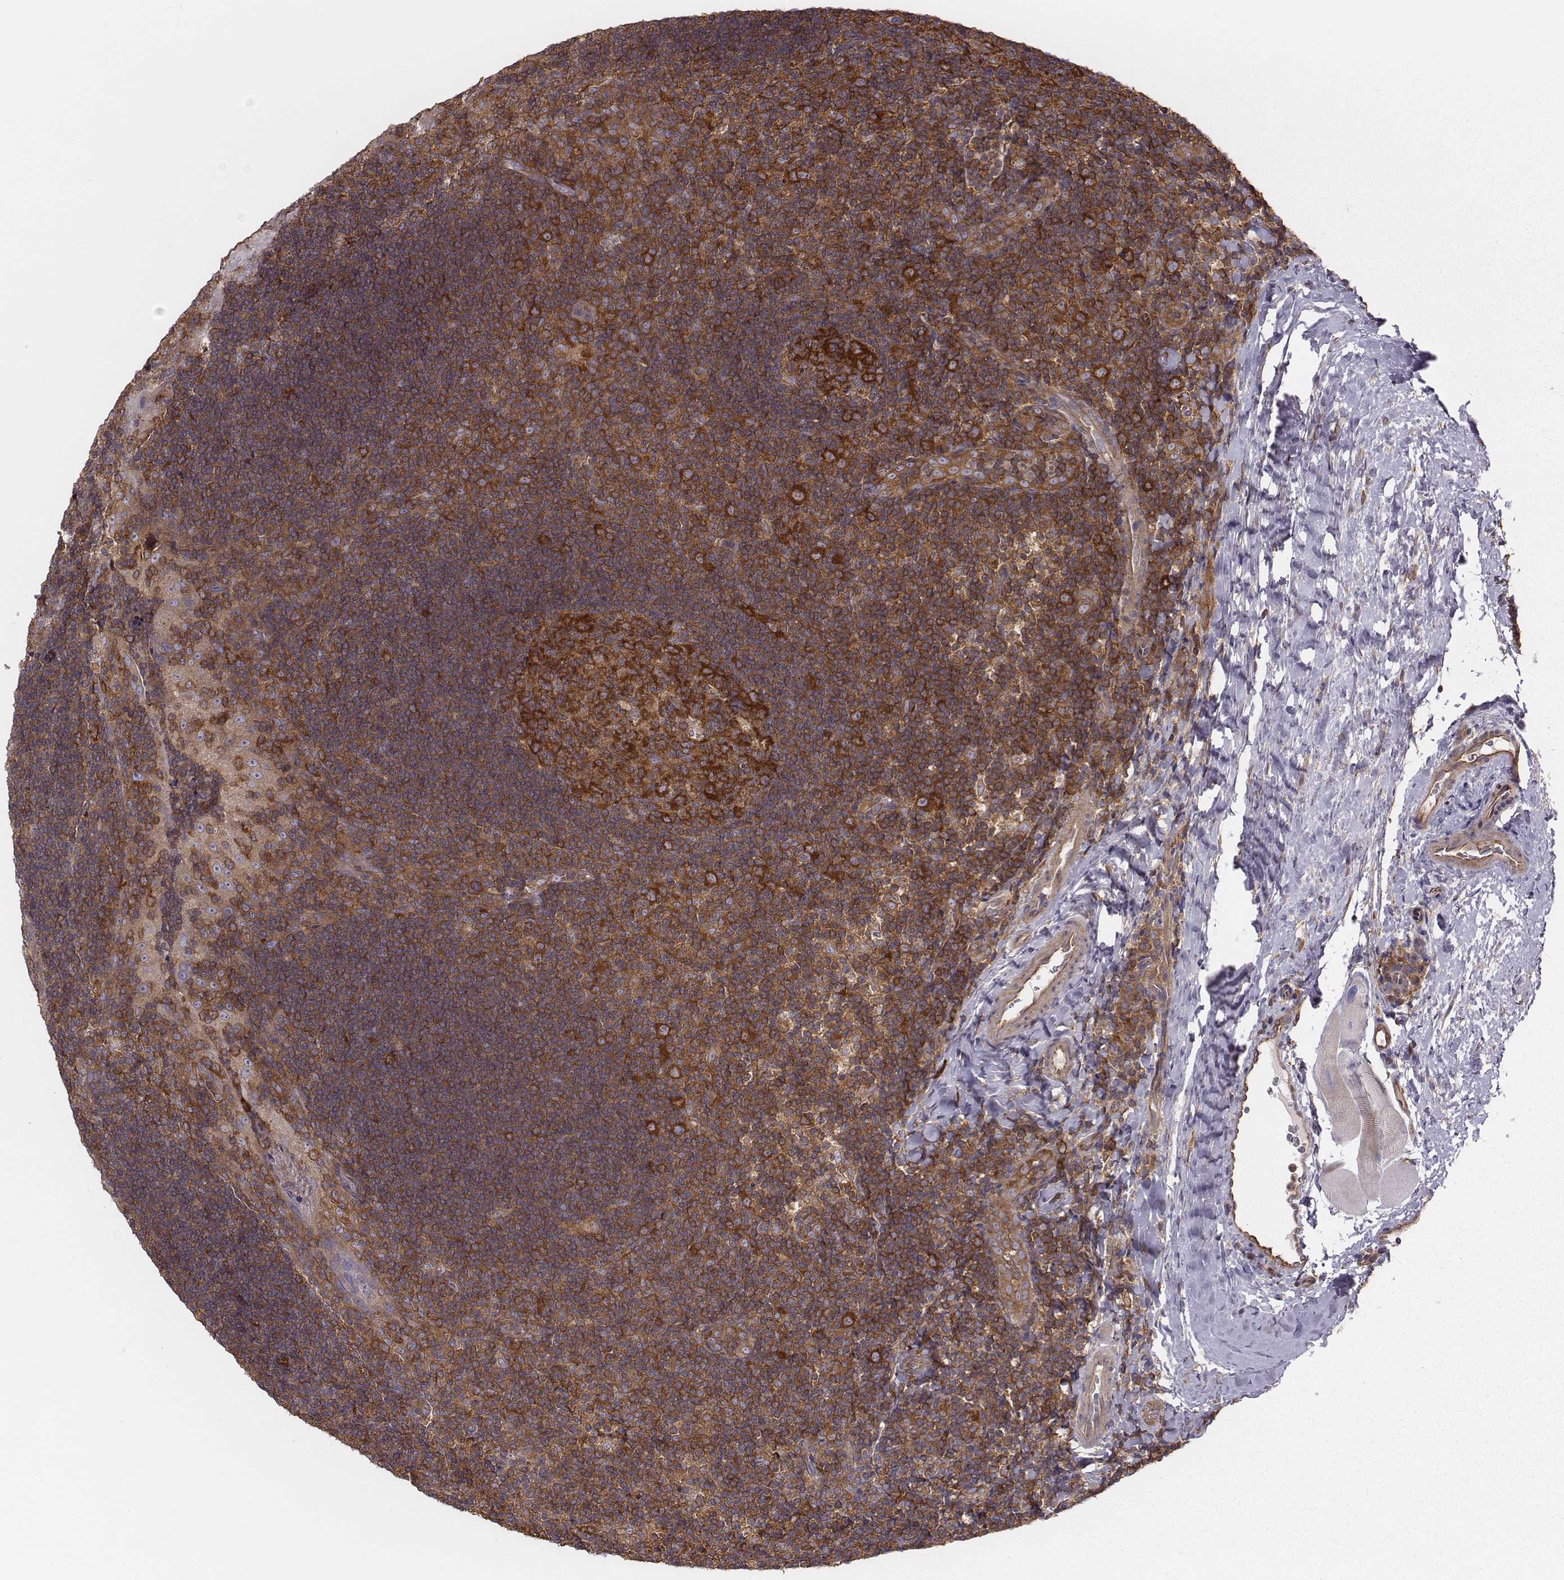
{"staining": {"intensity": "strong", "quantity": ">75%", "location": "cytoplasmic/membranous"}, "tissue": "tonsil", "cell_type": "Germinal center cells", "image_type": "normal", "snomed": [{"axis": "morphology", "description": "Normal tissue, NOS"}, {"axis": "topography", "description": "Tonsil"}], "caption": "Tonsil stained with IHC exhibits strong cytoplasmic/membranous positivity in approximately >75% of germinal center cells.", "gene": "CAD", "patient": {"sex": "male", "age": 17}}